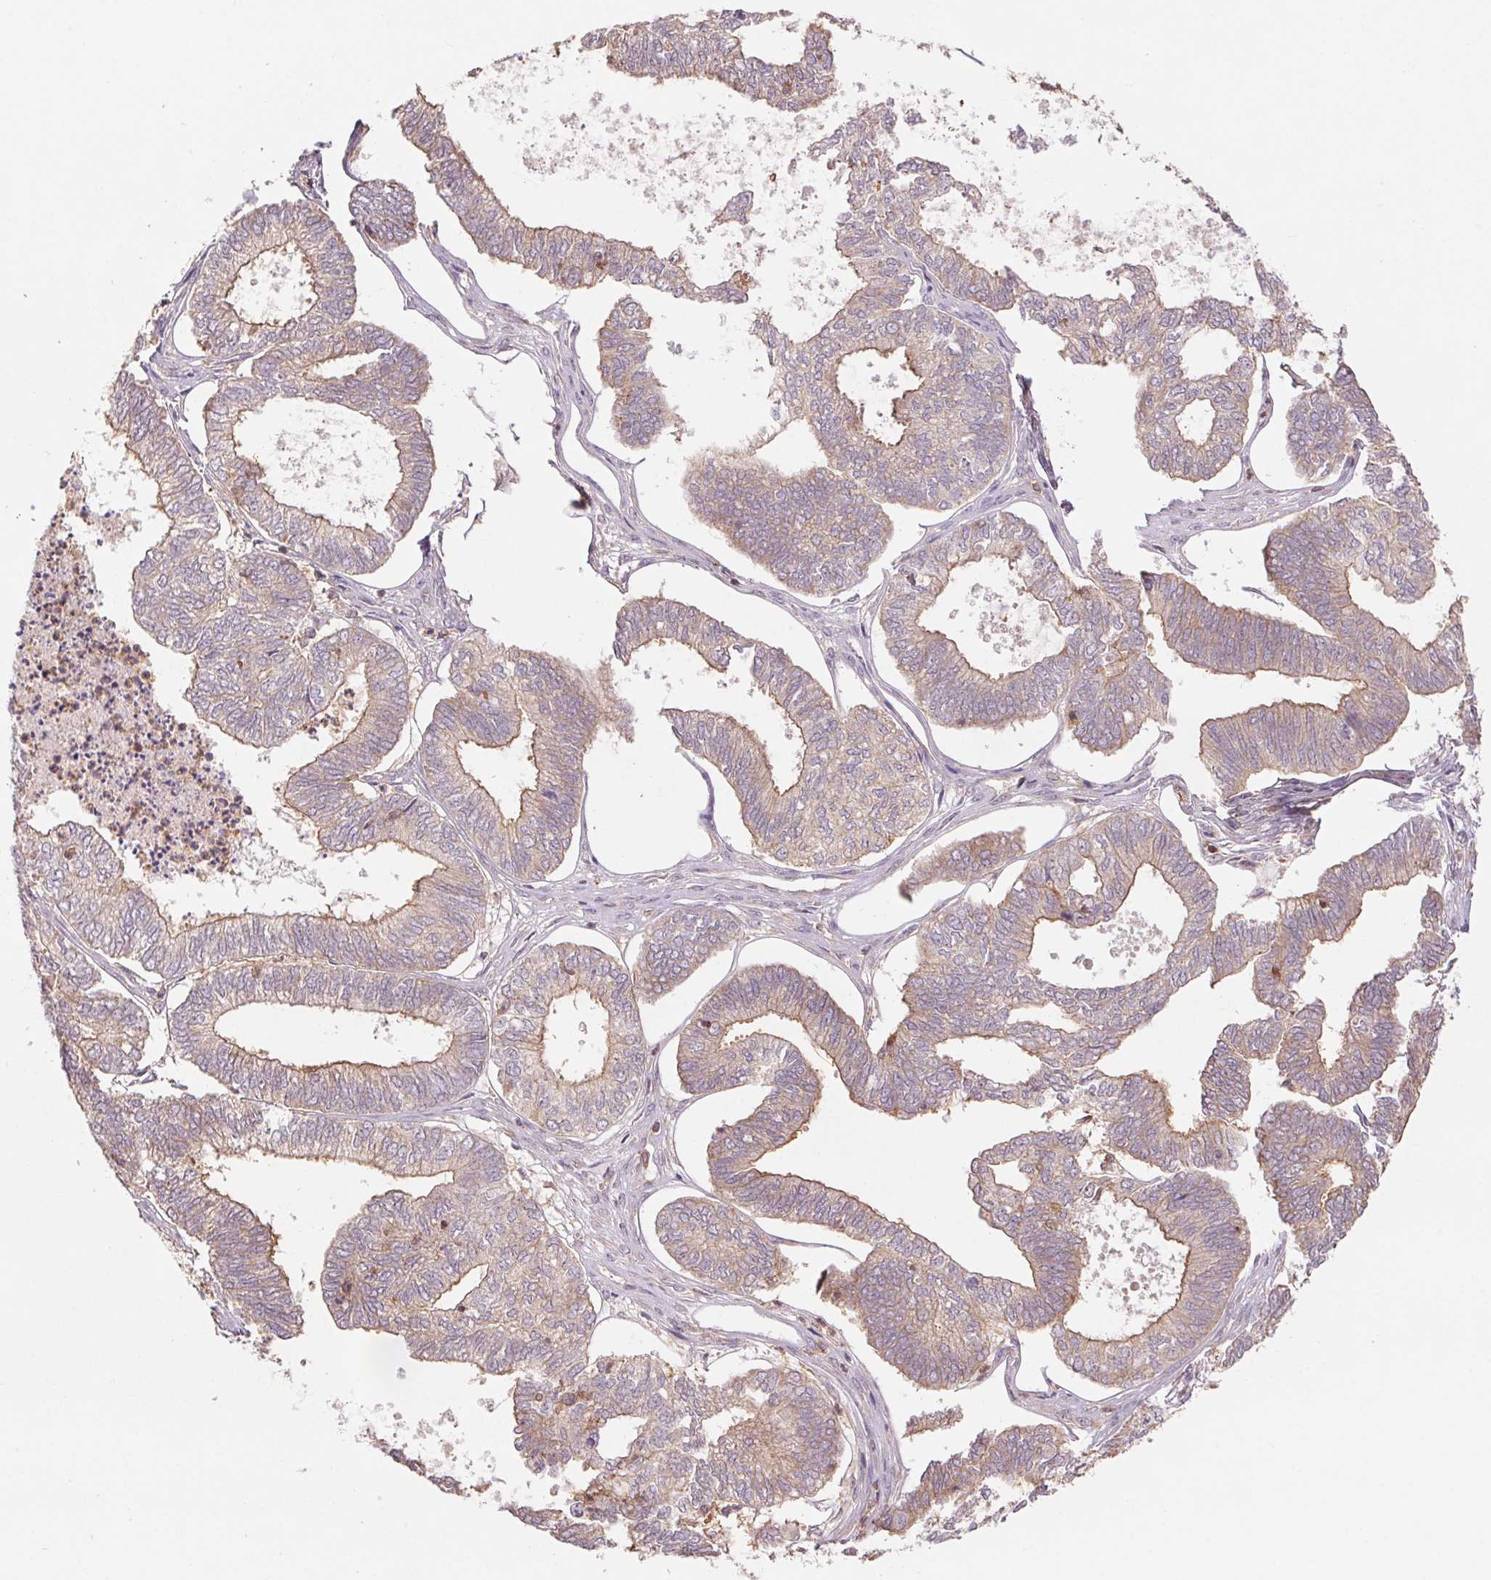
{"staining": {"intensity": "moderate", "quantity": "25%-75%", "location": "cytoplasmic/membranous"}, "tissue": "ovarian cancer", "cell_type": "Tumor cells", "image_type": "cancer", "snomed": [{"axis": "morphology", "description": "Carcinoma, endometroid"}, {"axis": "topography", "description": "Ovary"}], "caption": "Tumor cells exhibit medium levels of moderate cytoplasmic/membranous staining in approximately 25%-75% of cells in endometroid carcinoma (ovarian).", "gene": "TUBA3D", "patient": {"sex": "female", "age": 64}}